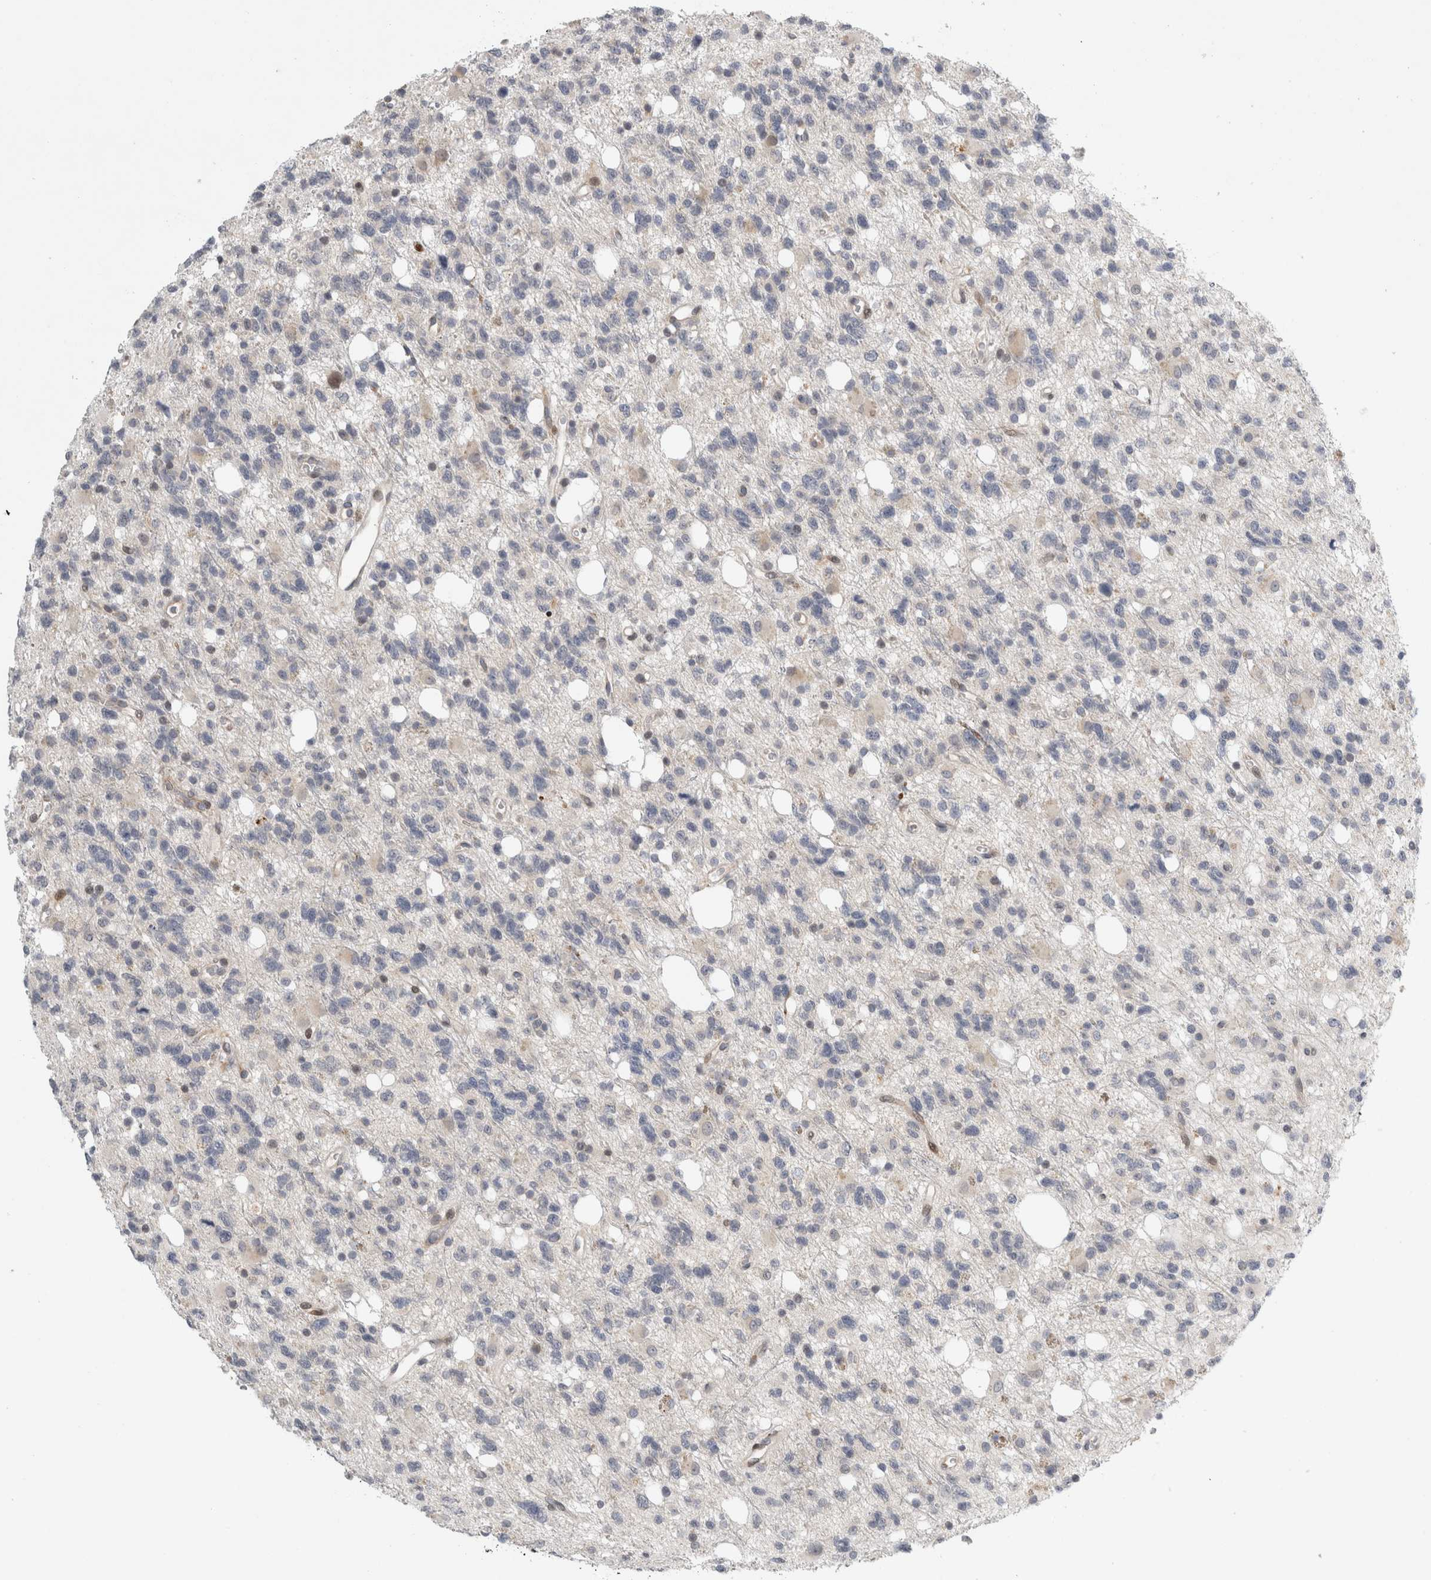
{"staining": {"intensity": "negative", "quantity": "none", "location": "none"}, "tissue": "glioma", "cell_type": "Tumor cells", "image_type": "cancer", "snomed": [{"axis": "morphology", "description": "Glioma, malignant, High grade"}, {"axis": "topography", "description": "Brain"}], "caption": "Human glioma stained for a protein using IHC shows no expression in tumor cells.", "gene": "UTP25", "patient": {"sex": "female", "age": 62}}